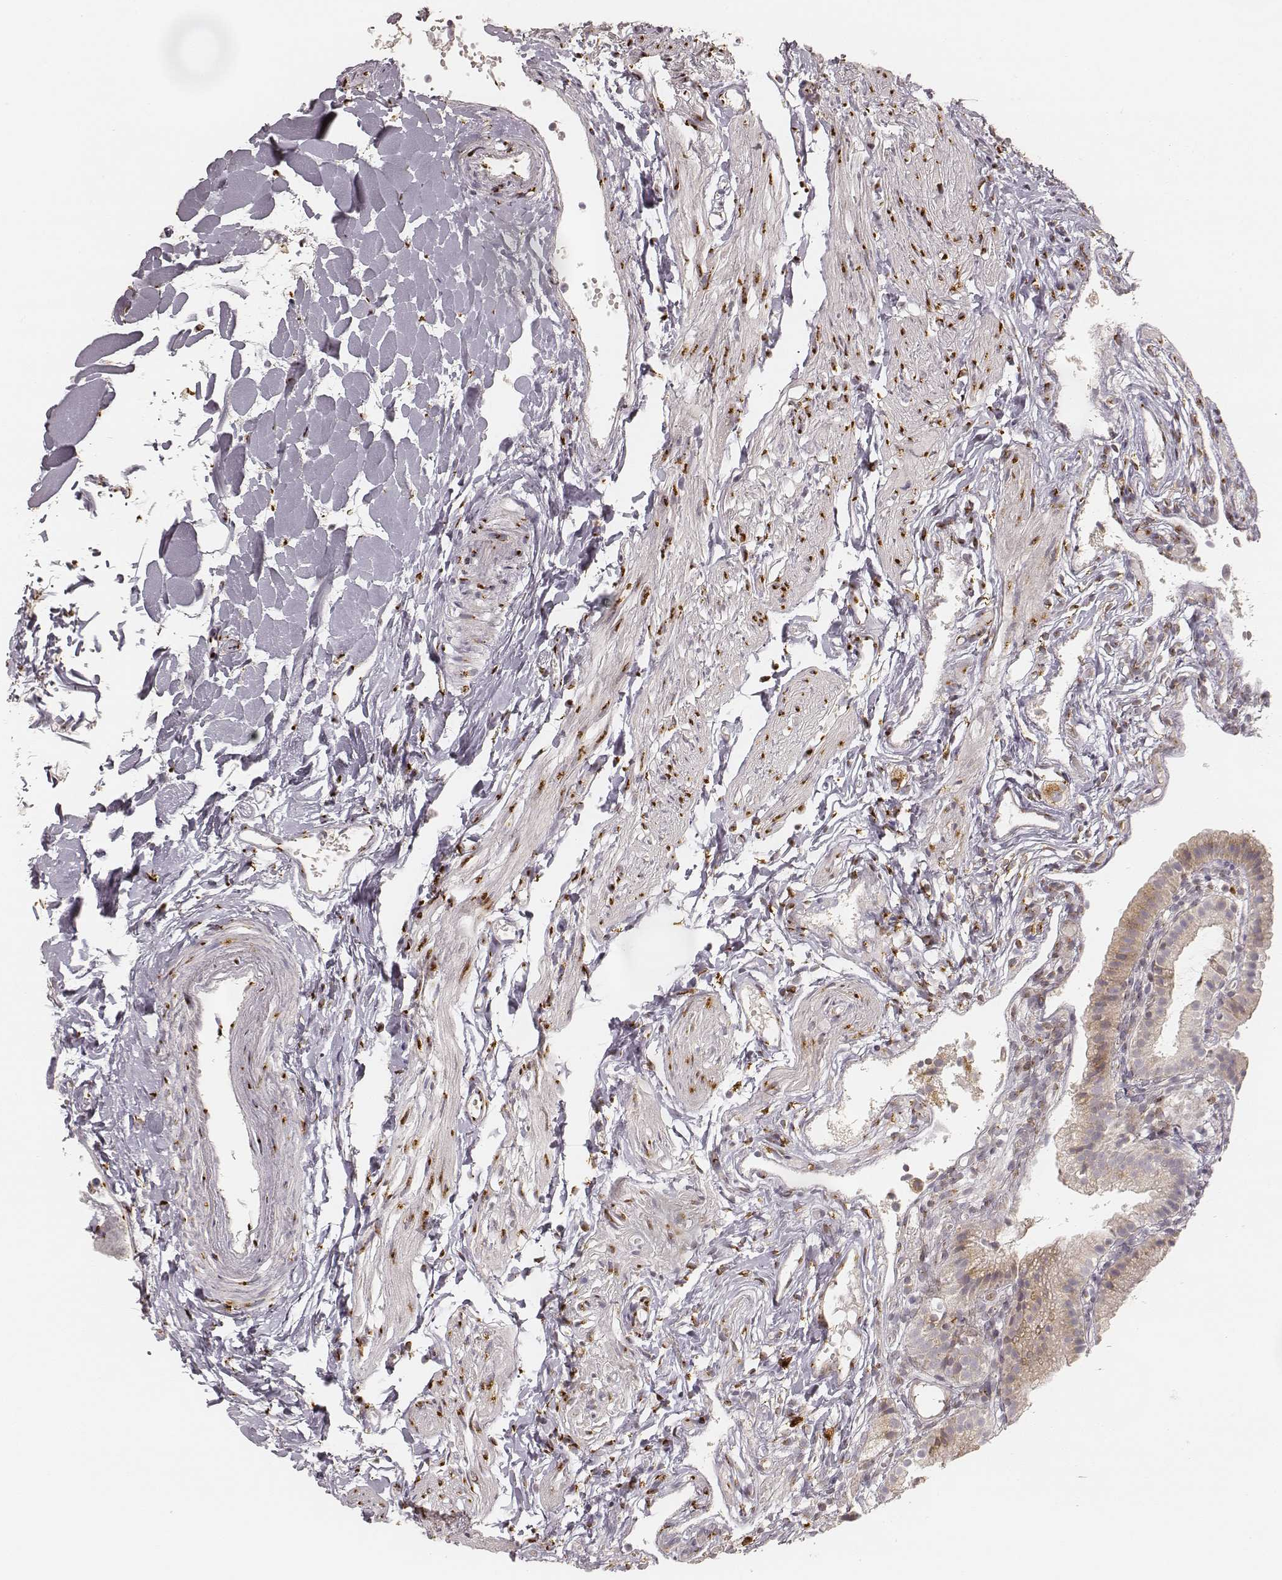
{"staining": {"intensity": "moderate", "quantity": ">75%", "location": "cytoplasmic/membranous"}, "tissue": "gallbladder", "cell_type": "Glandular cells", "image_type": "normal", "snomed": [{"axis": "morphology", "description": "Normal tissue, NOS"}, {"axis": "topography", "description": "Gallbladder"}], "caption": "High-magnification brightfield microscopy of unremarkable gallbladder stained with DAB (brown) and counterstained with hematoxylin (blue). glandular cells exhibit moderate cytoplasmic/membranous staining is identified in about>75% of cells.", "gene": "GORASP2", "patient": {"sex": "female", "age": 47}}